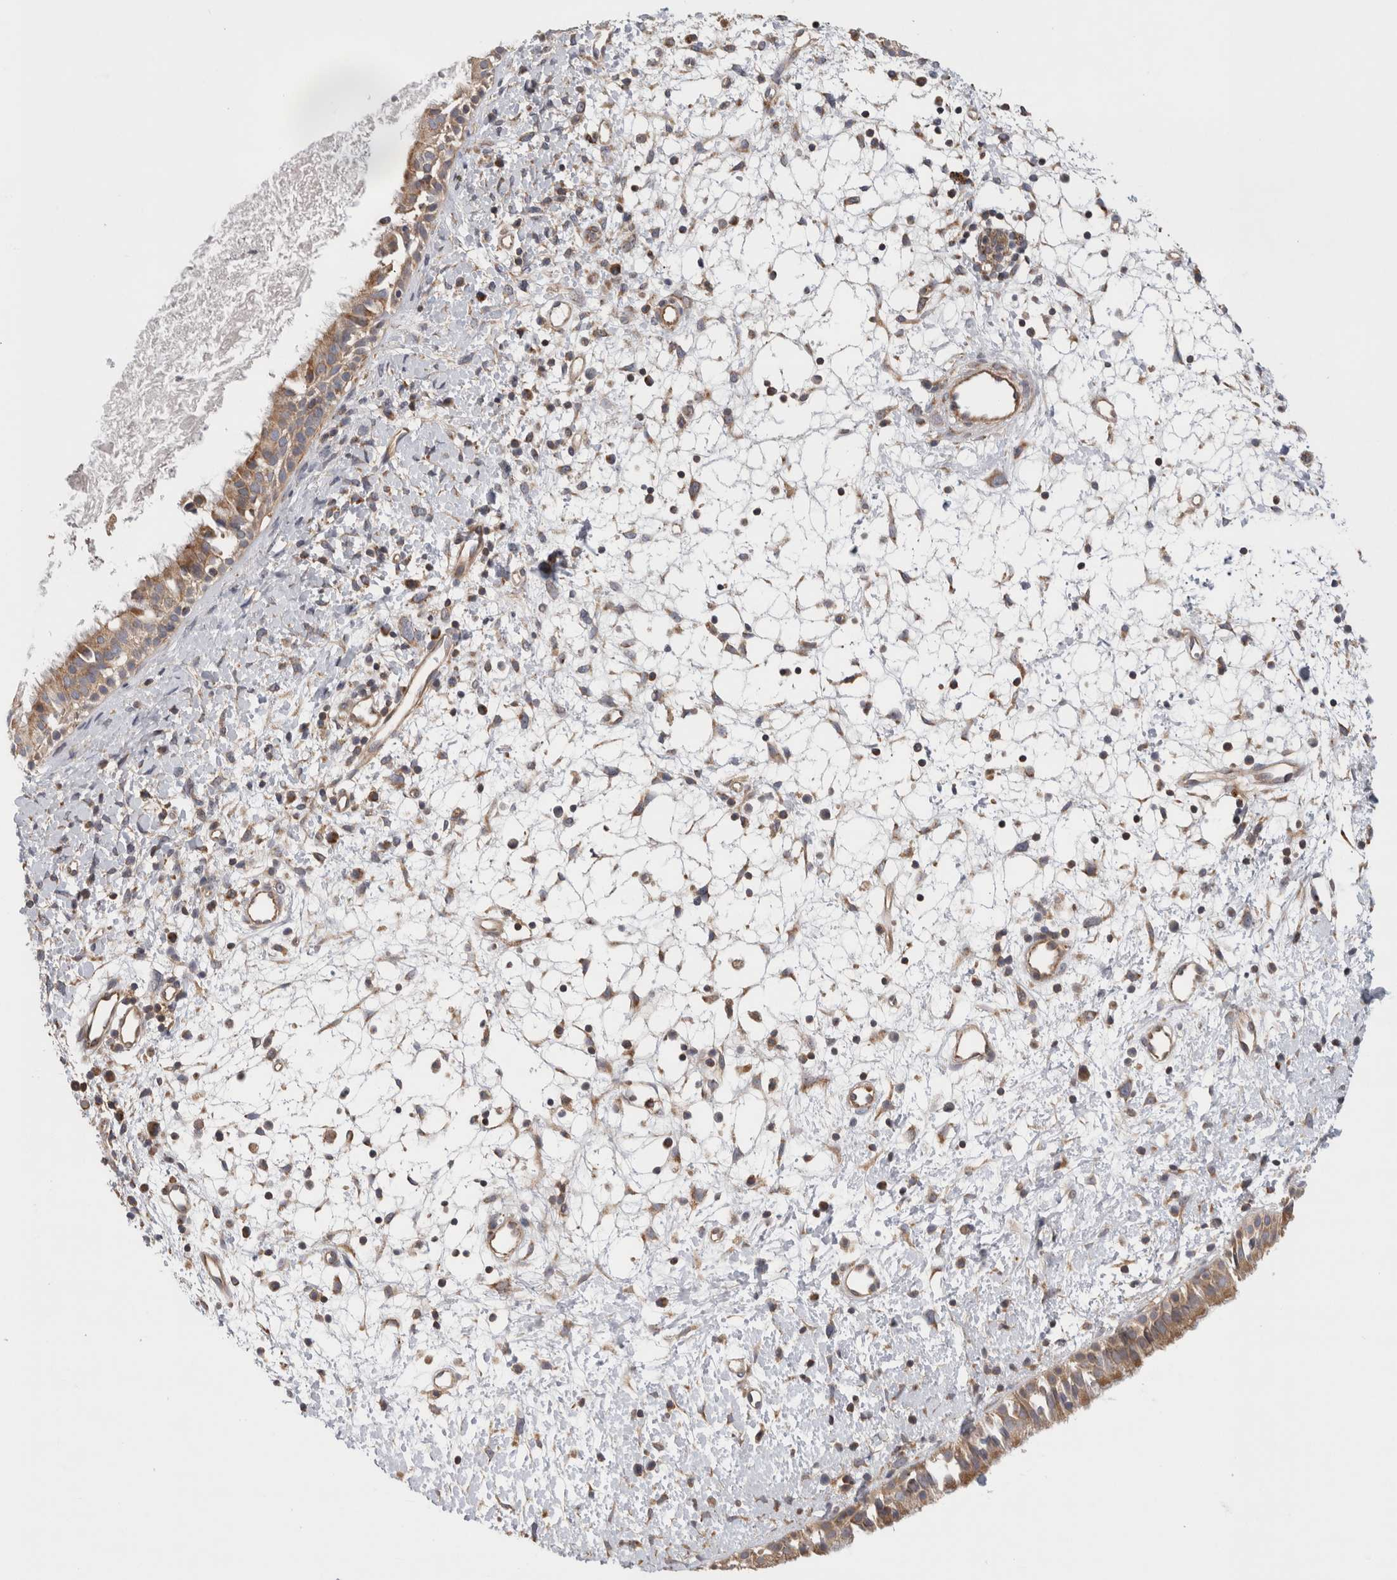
{"staining": {"intensity": "moderate", "quantity": ">75%", "location": "cytoplasmic/membranous"}, "tissue": "nasopharynx", "cell_type": "Respiratory epithelial cells", "image_type": "normal", "snomed": [{"axis": "morphology", "description": "Normal tissue, NOS"}, {"axis": "topography", "description": "Nasopharynx"}], "caption": "The histopathology image reveals immunohistochemical staining of unremarkable nasopharynx. There is moderate cytoplasmic/membranous staining is seen in approximately >75% of respiratory epithelial cells.", "gene": "GRIK2", "patient": {"sex": "male", "age": 22}}